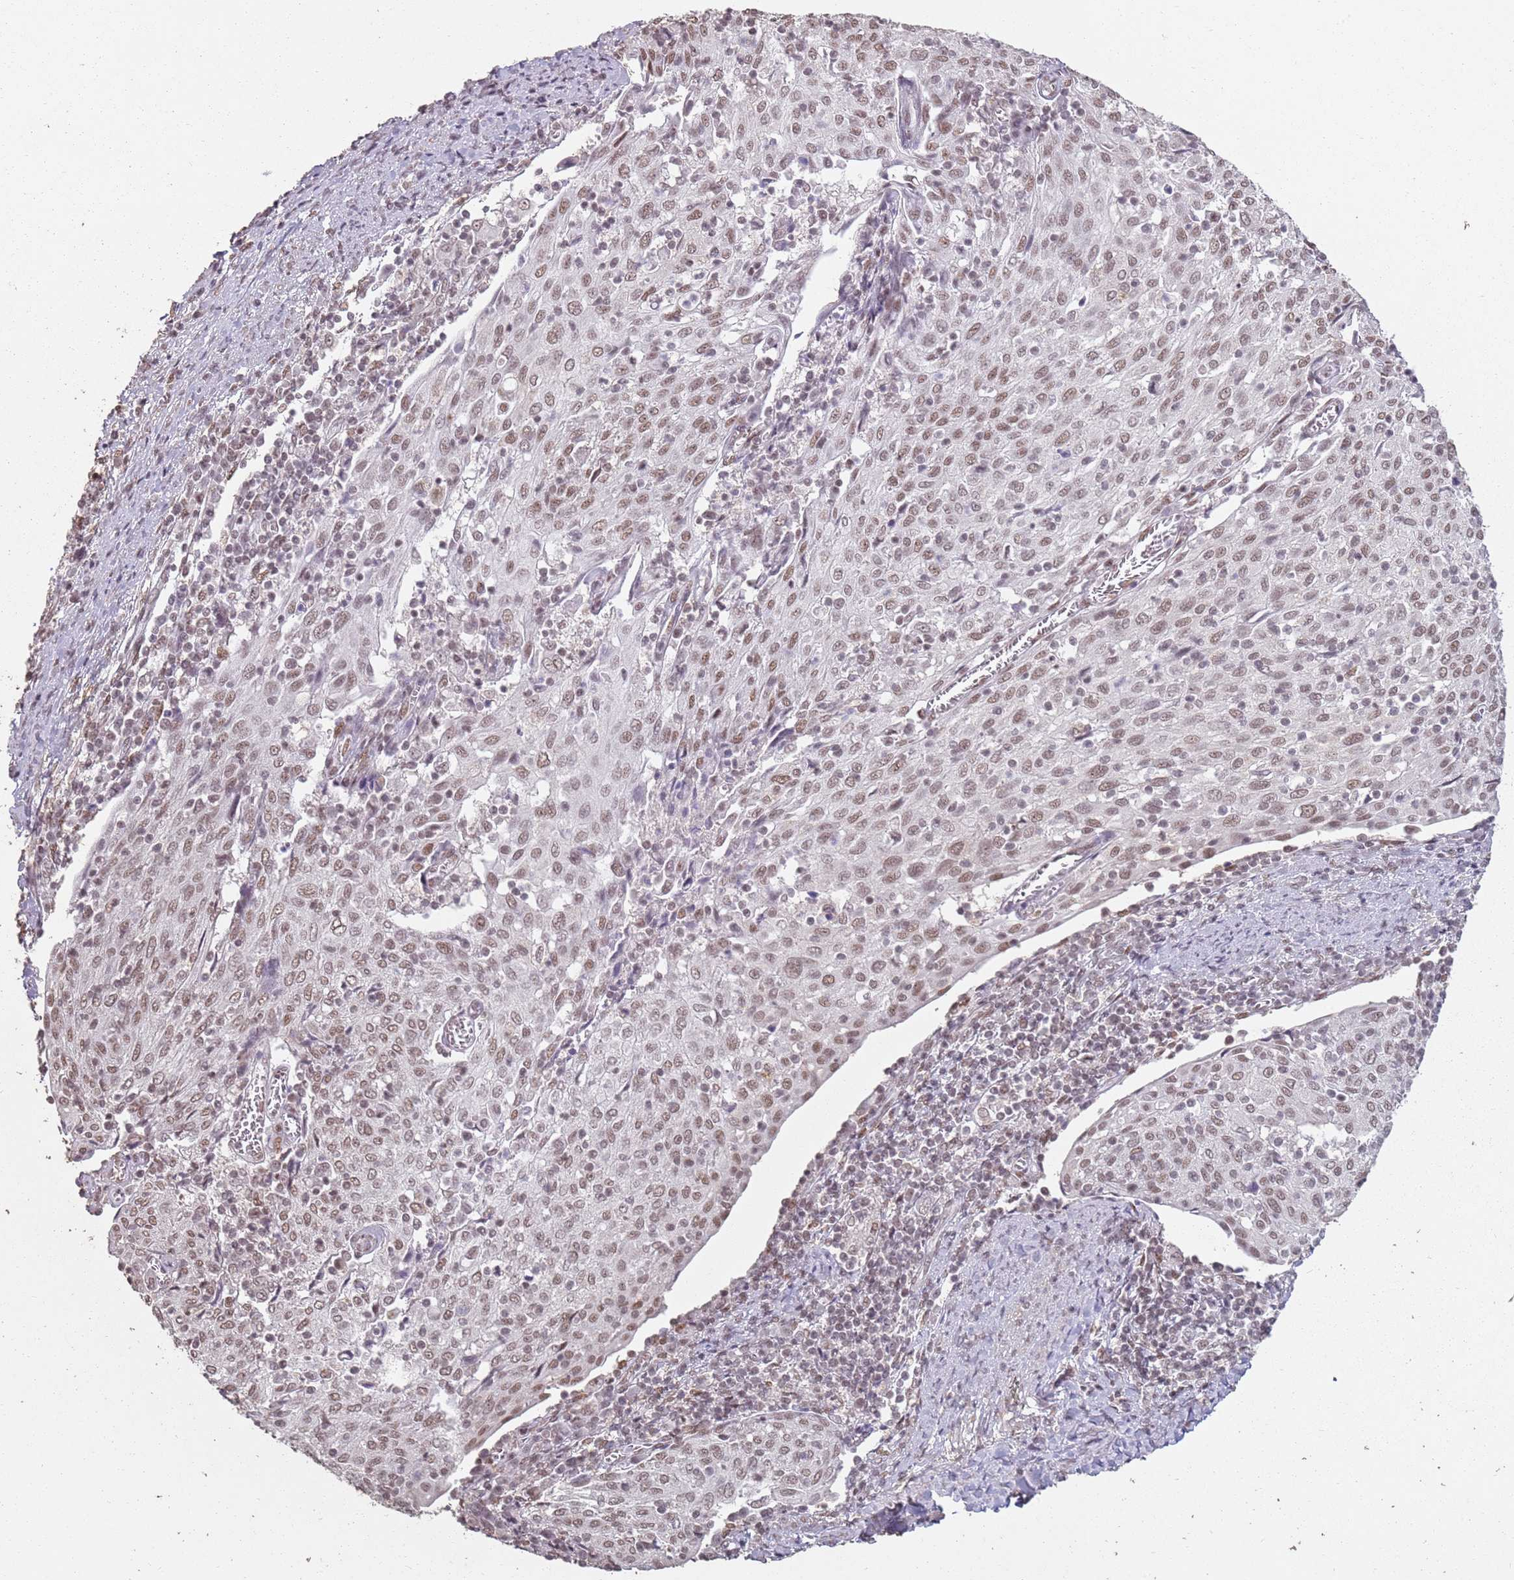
{"staining": {"intensity": "moderate", "quantity": ">75%", "location": "nuclear"}, "tissue": "cervical cancer", "cell_type": "Tumor cells", "image_type": "cancer", "snomed": [{"axis": "morphology", "description": "Squamous cell carcinoma, NOS"}, {"axis": "topography", "description": "Cervix"}], "caption": "DAB (3,3'-diaminobenzidine) immunohistochemical staining of cervical cancer (squamous cell carcinoma) demonstrates moderate nuclear protein expression in approximately >75% of tumor cells.", "gene": "ARL14EP", "patient": {"sex": "female", "age": 52}}